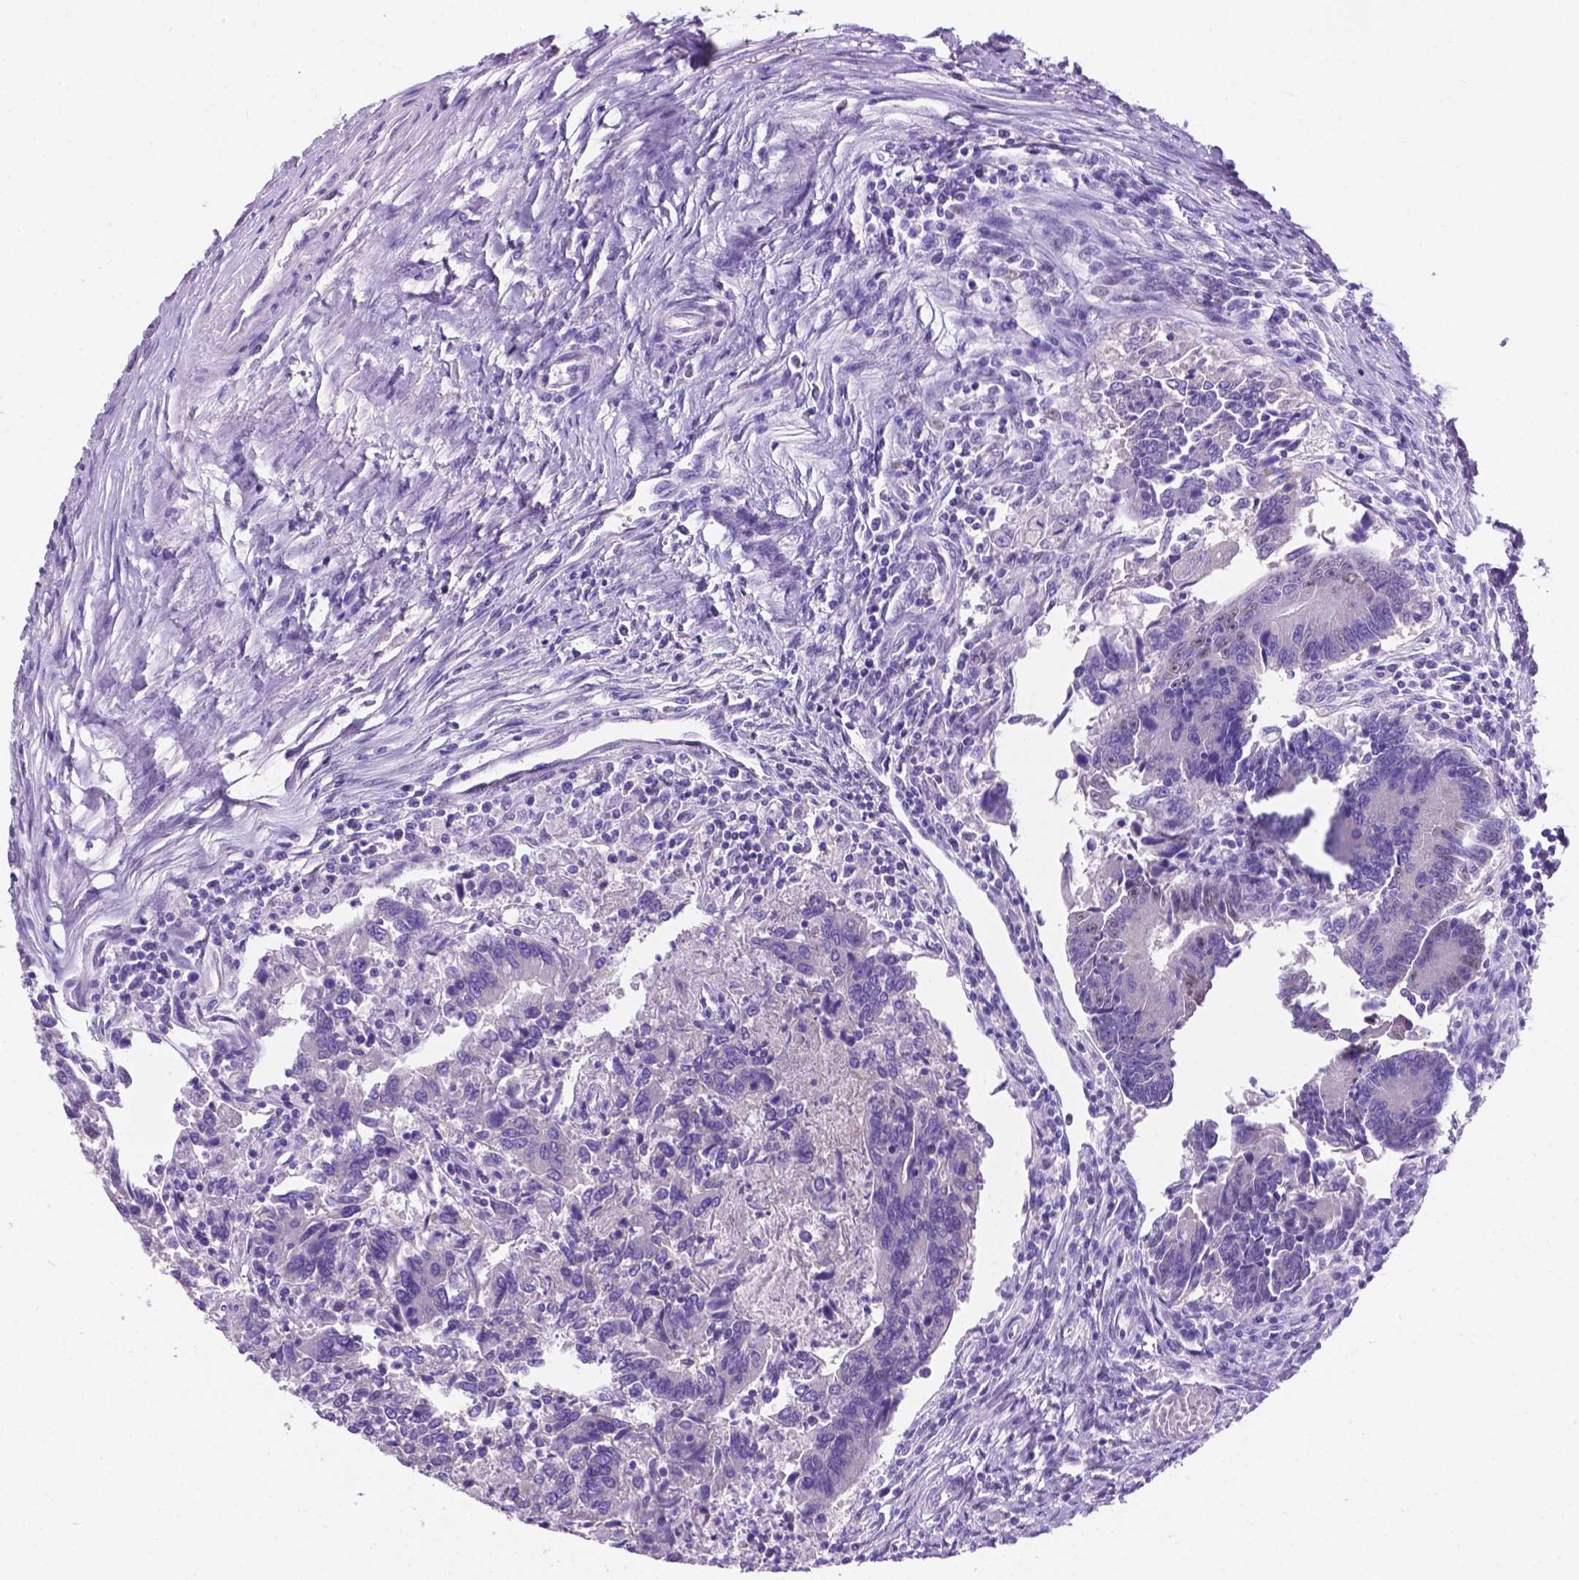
{"staining": {"intensity": "negative", "quantity": "none", "location": "none"}, "tissue": "colorectal cancer", "cell_type": "Tumor cells", "image_type": "cancer", "snomed": [{"axis": "morphology", "description": "Adenocarcinoma, NOS"}, {"axis": "topography", "description": "Colon"}], "caption": "Image shows no significant protein expression in tumor cells of colorectal cancer.", "gene": "TMEM210", "patient": {"sex": "female", "age": 67}}